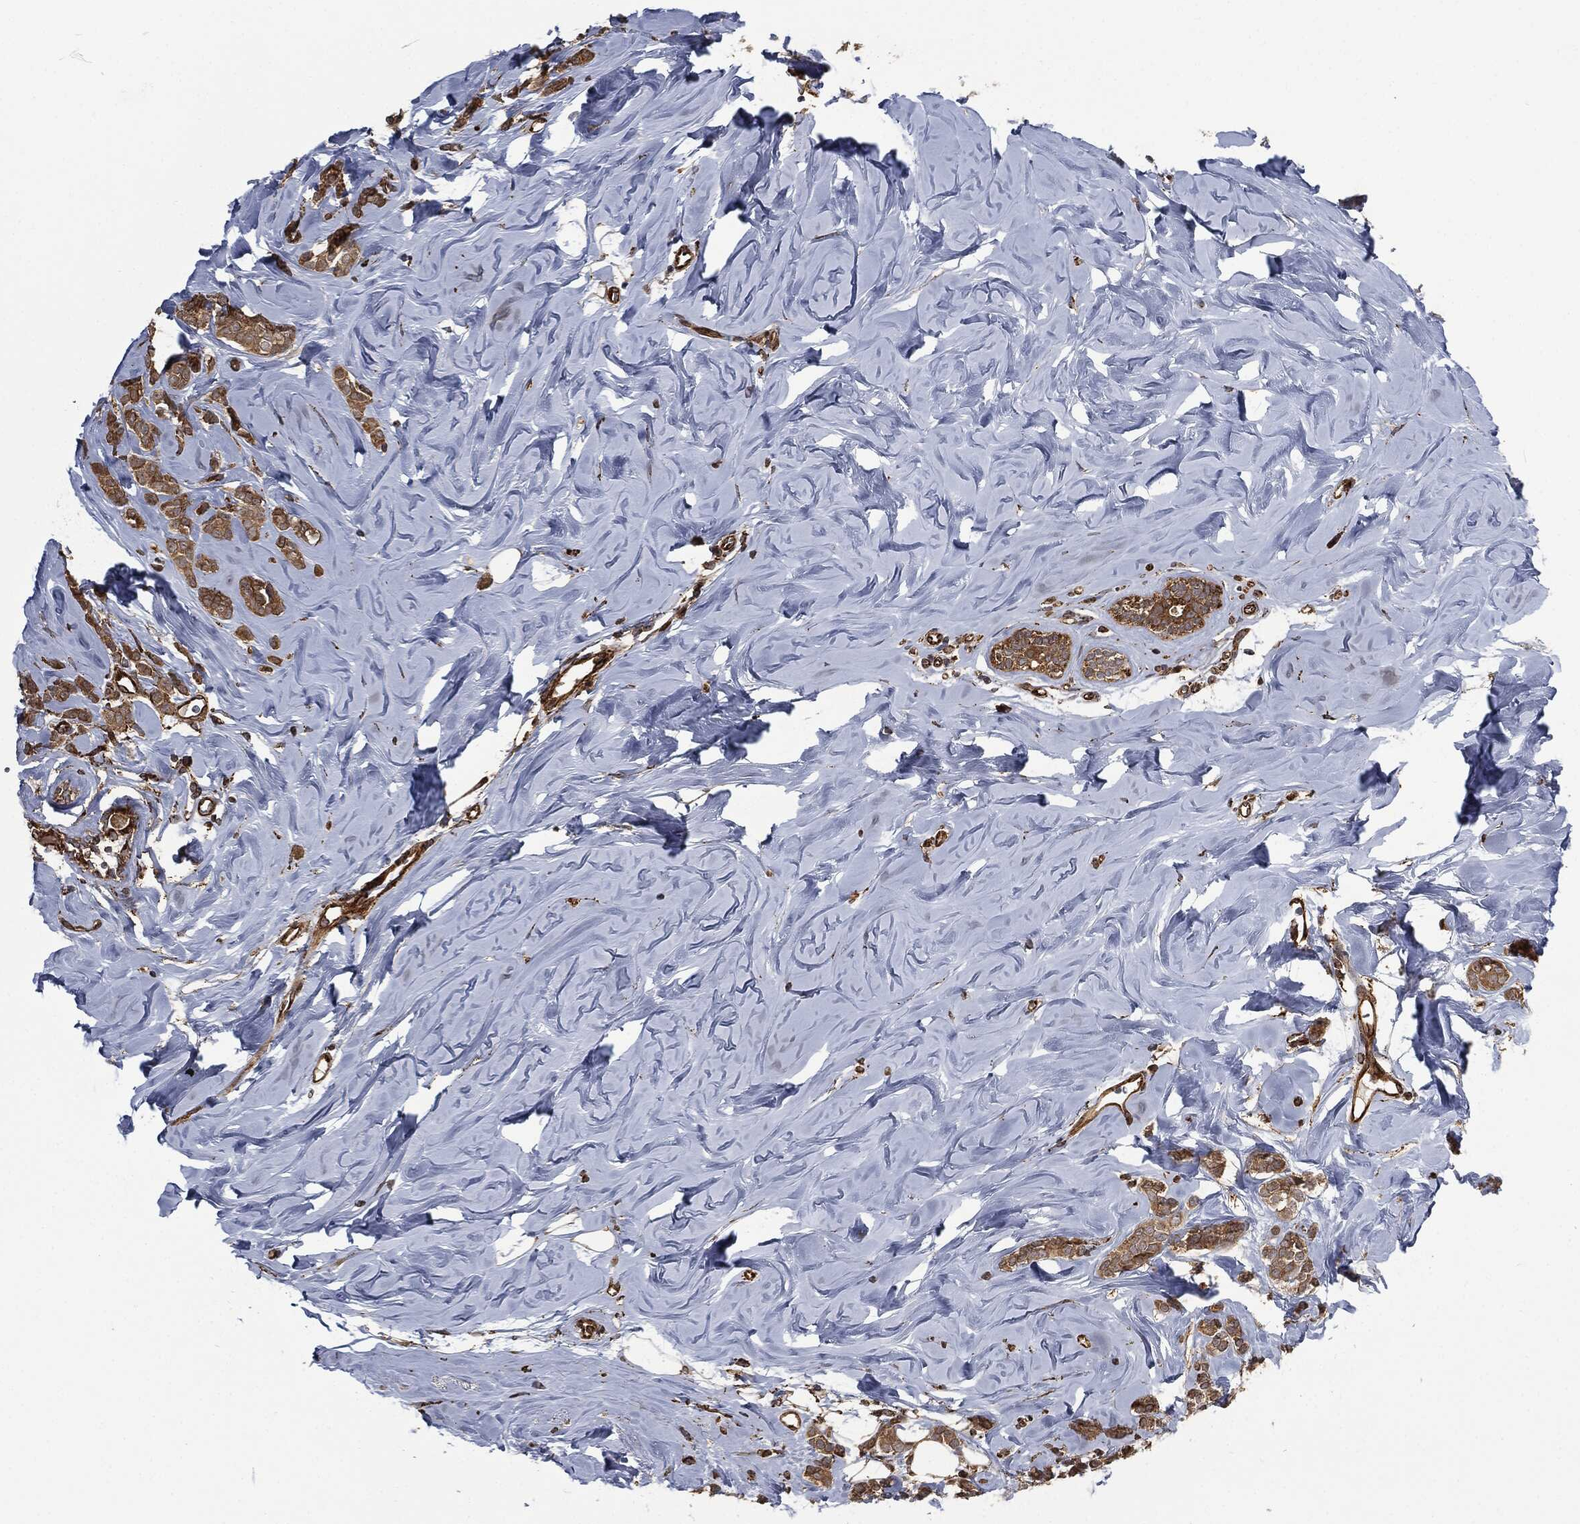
{"staining": {"intensity": "moderate", "quantity": ">75%", "location": "cytoplasmic/membranous"}, "tissue": "breast cancer", "cell_type": "Tumor cells", "image_type": "cancer", "snomed": [{"axis": "morphology", "description": "Lobular carcinoma"}, {"axis": "topography", "description": "Breast"}], "caption": "The photomicrograph shows immunohistochemical staining of breast cancer (lobular carcinoma). There is moderate cytoplasmic/membranous expression is present in about >75% of tumor cells.", "gene": "RFTN1", "patient": {"sex": "female", "age": 49}}